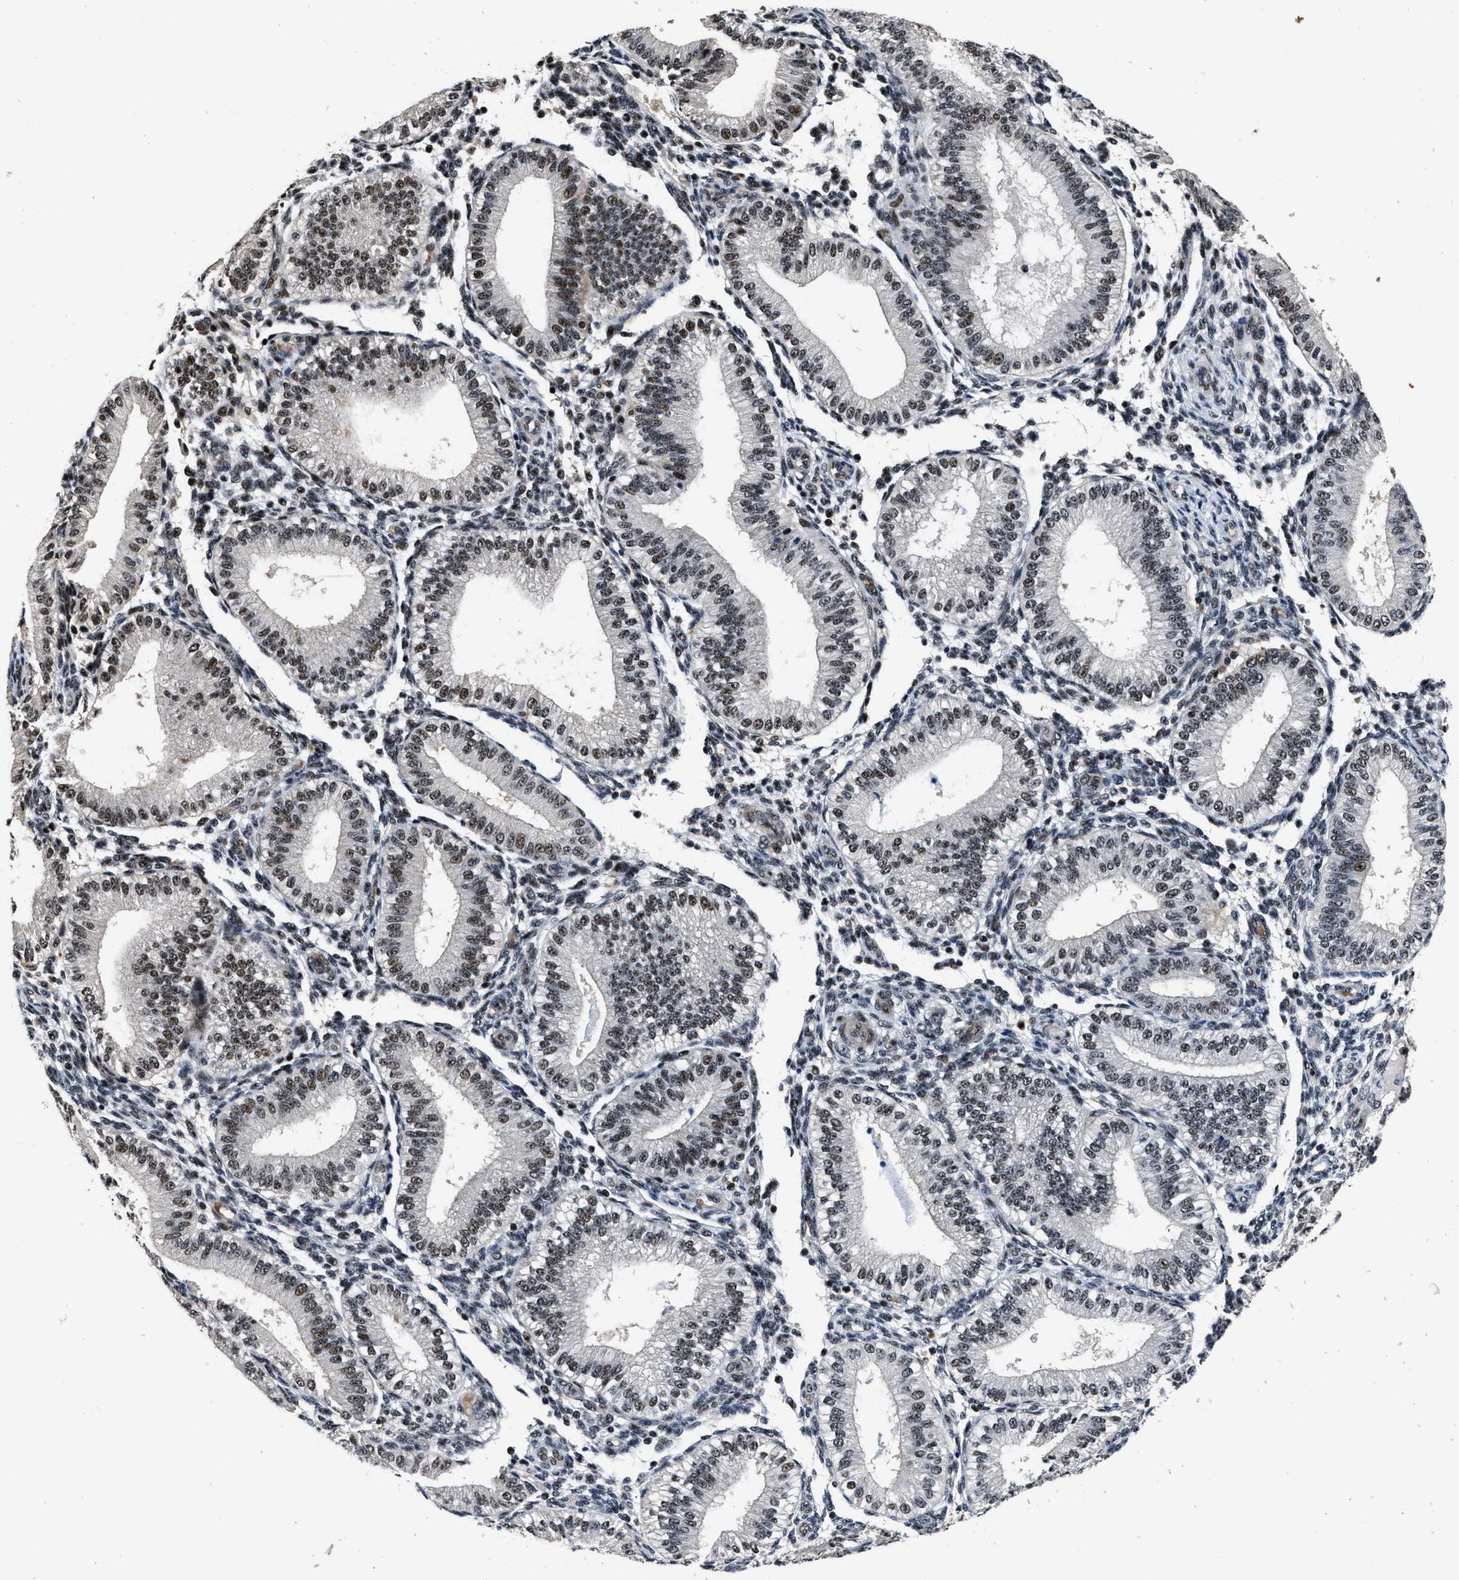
{"staining": {"intensity": "weak", "quantity": "25%-75%", "location": "nuclear"}, "tissue": "endometrium", "cell_type": "Cells in endometrial stroma", "image_type": "normal", "snomed": [{"axis": "morphology", "description": "Normal tissue, NOS"}, {"axis": "topography", "description": "Endometrium"}], "caption": "A histopathology image showing weak nuclear staining in about 25%-75% of cells in endometrial stroma in benign endometrium, as visualized by brown immunohistochemical staining.", "gene": "ZNF233", "patient": {"sex": "female", "age": 39}}